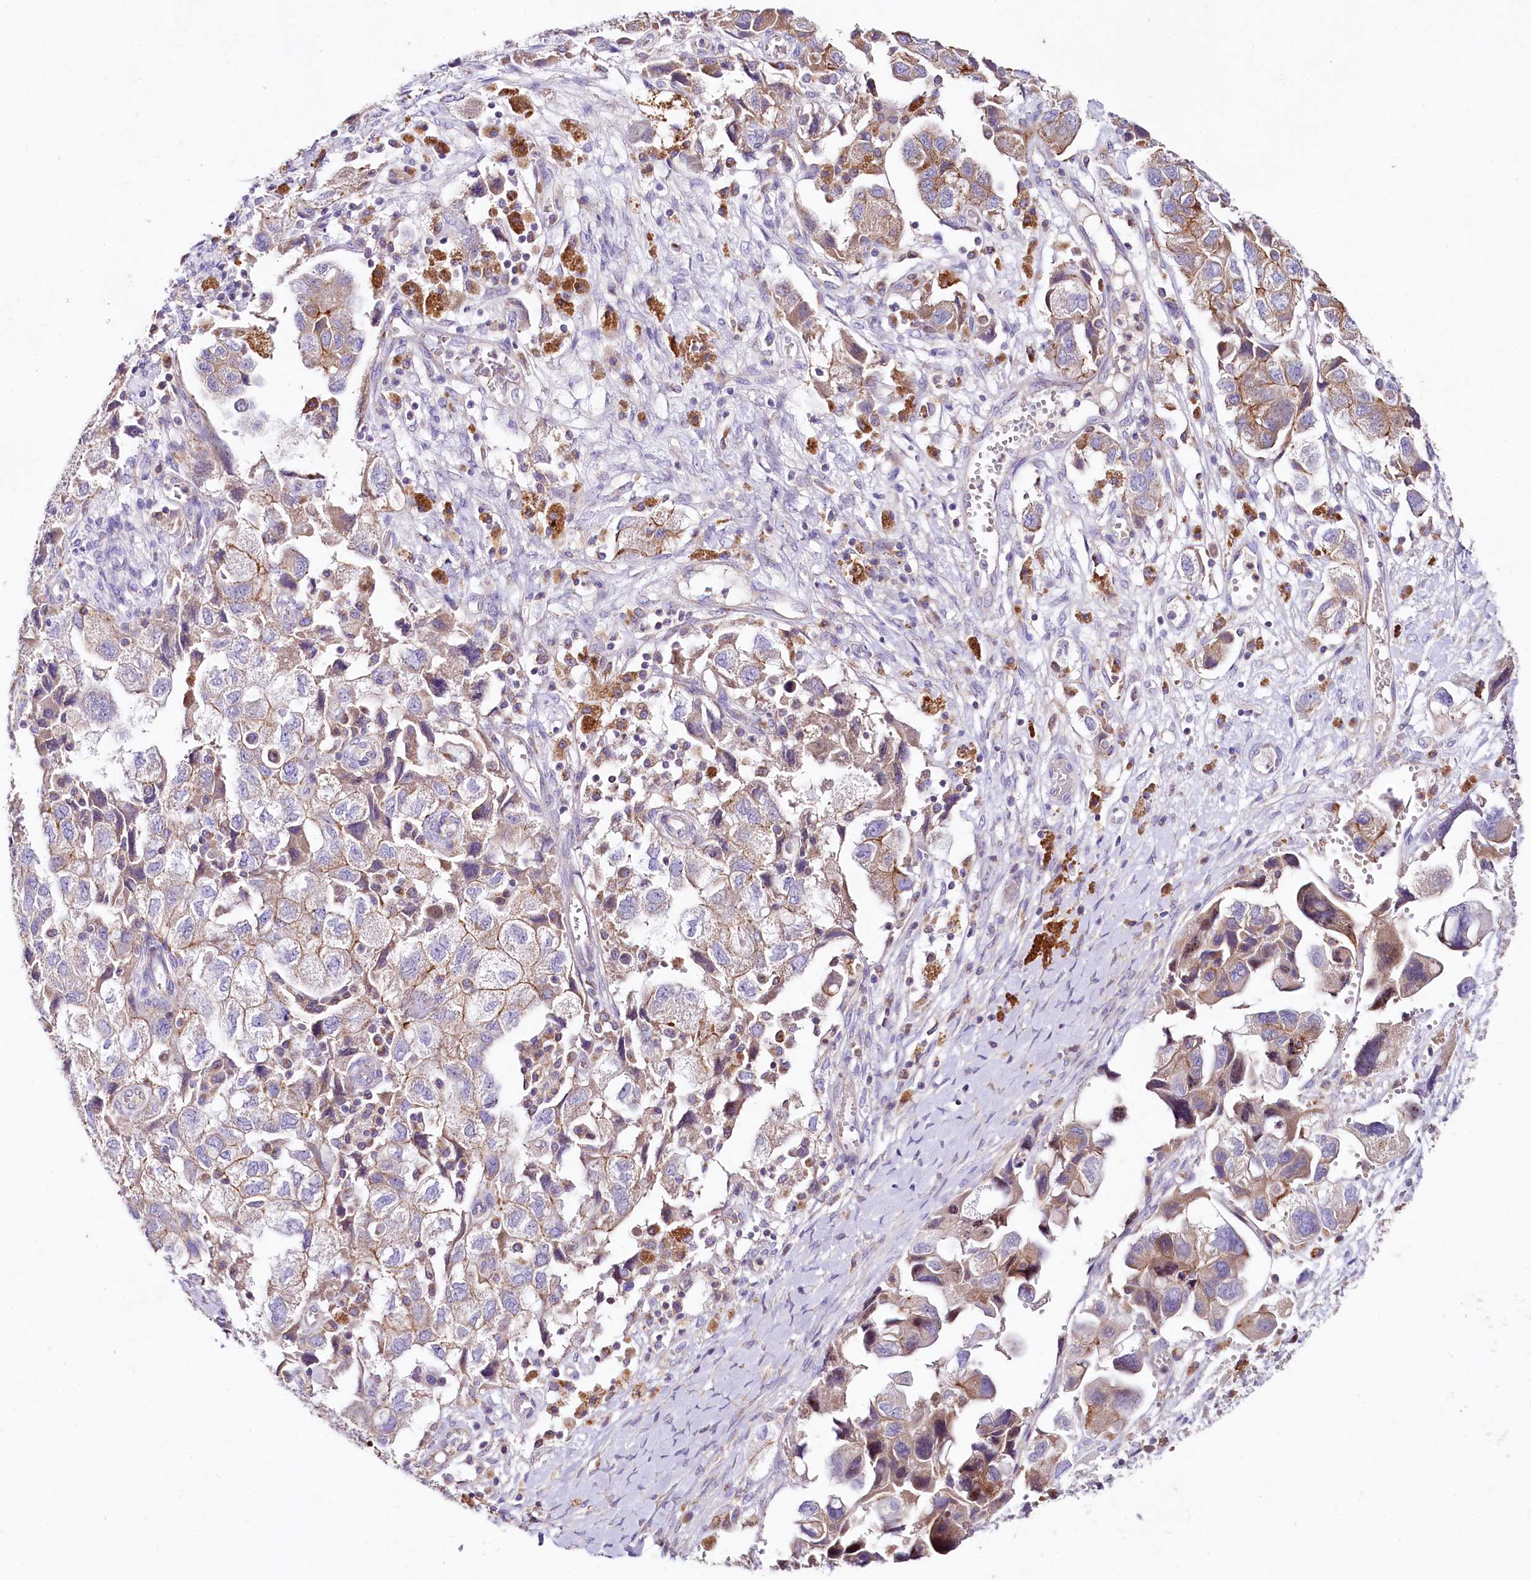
{"staining": {"intensity": "moderate", "quantity": "25%-75%", "location": "cytoplasmic/membranous"}, "tissue": "ovarian cancer", "cell_type": "Tumor cells", "image_type": "cancer", "snomed": [{"axis": "morphology", "description": "Carcinoma, NOS"}, {"axis": "morphology", "description": "Cystadenocarcinoma, serous, NOS"}, {"axis": "topography", "description": "Ovary"}], "caption": "Protein staining exhibits moderate cytoplasmic/membranous expression in approximately 25%-75% of tumor cells in carcinoma (ovarian).", "gene": "SACM1L", "patient": {"sex": "female", "age": 69}}